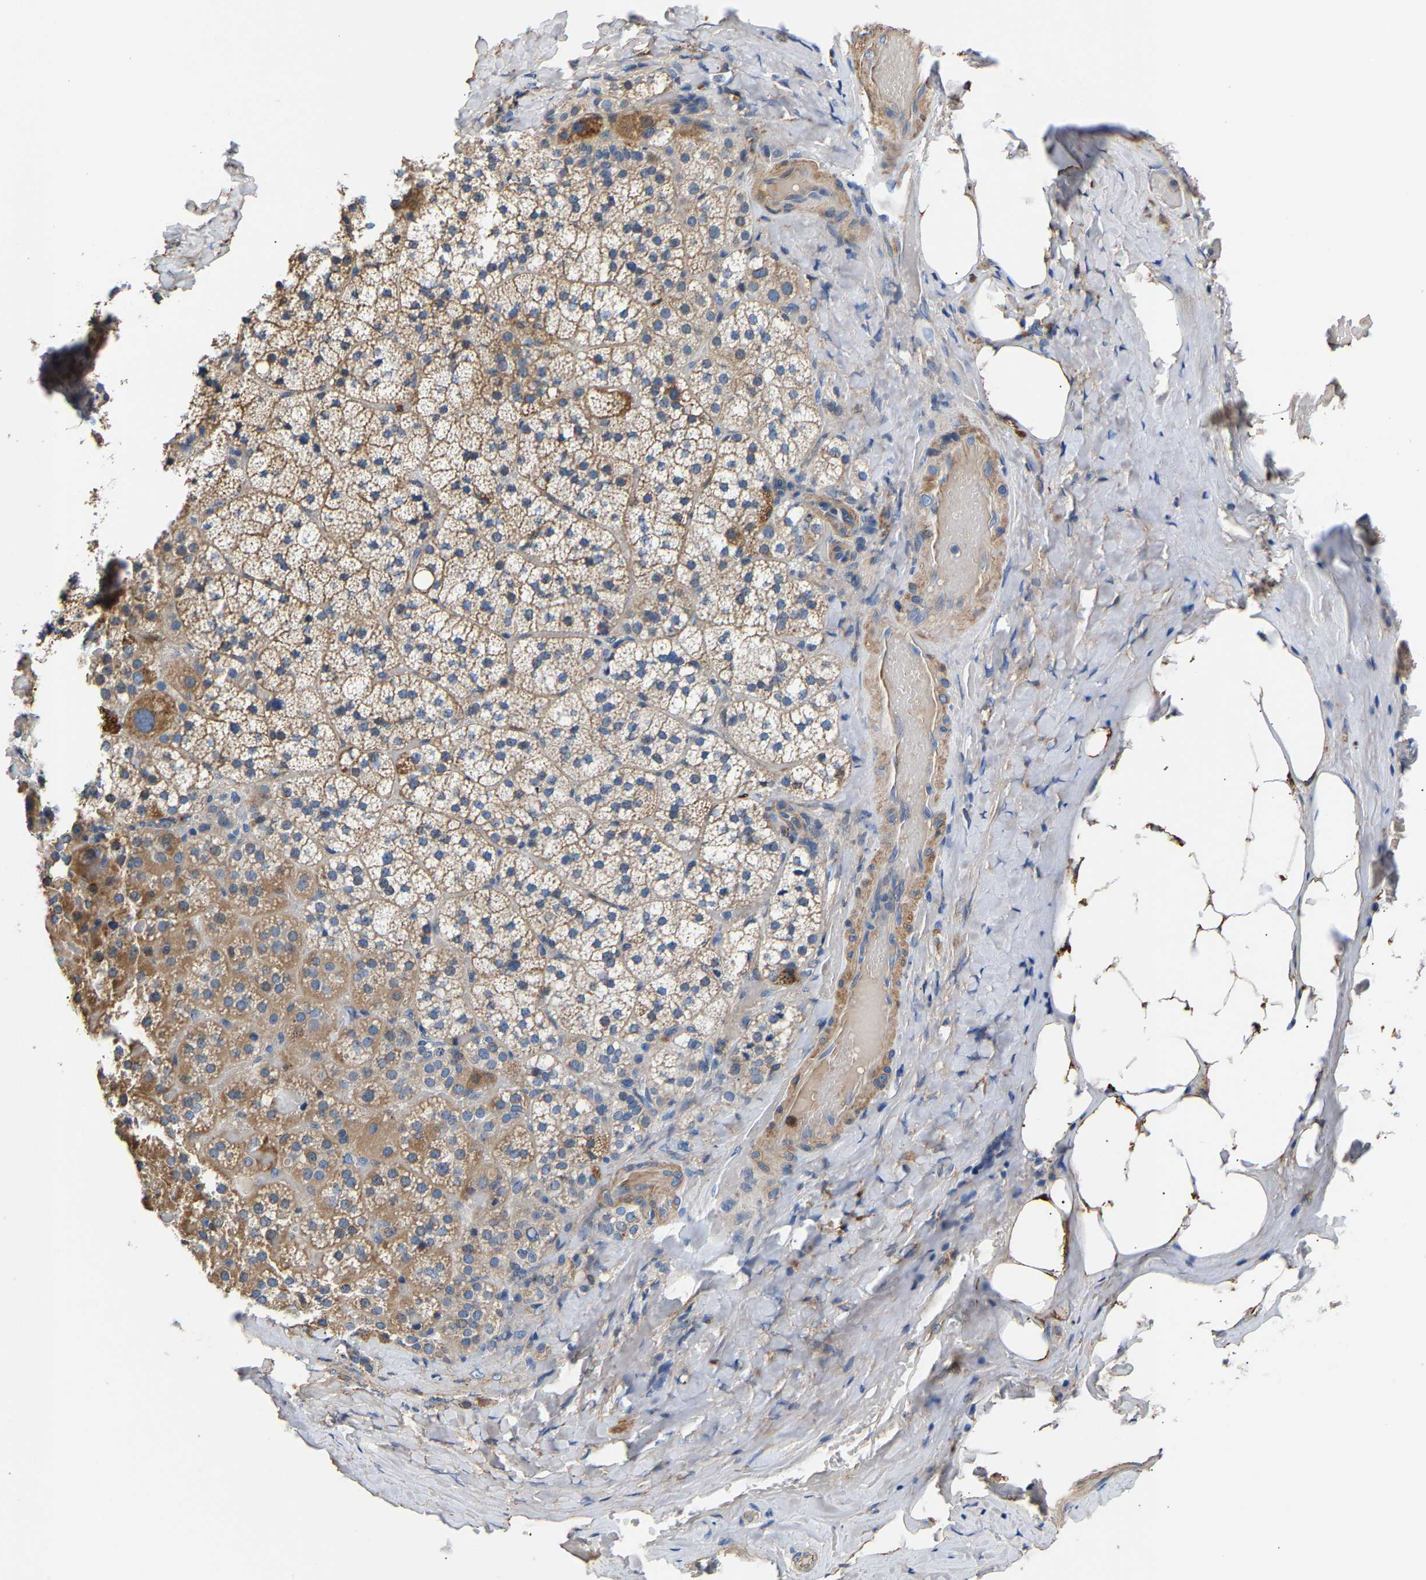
{"staining": {"intensity": "moderate", "quantity": ">75%", "location": "cytoplasmic/membranous"}, "tissue": "adrenal gland", "cell_type": "Glandular cells", "image_type": "normal", "snomed": [{"axis": "morphology", "description": "Normal tissue, NOS"}, {"axis": "topography", "description": "Adrenal gland"}], "caption": "Brown immunohistochemical staining in normal adrenal gland exhibits moderate cytoplasmic/membranous staining in approximately >75% of glandular cells. (brown staining indicates protein expression, while blue staining denotes nuclei).", "gene": "CCDC171", "patient": {"sex": "female", "age": 59}}